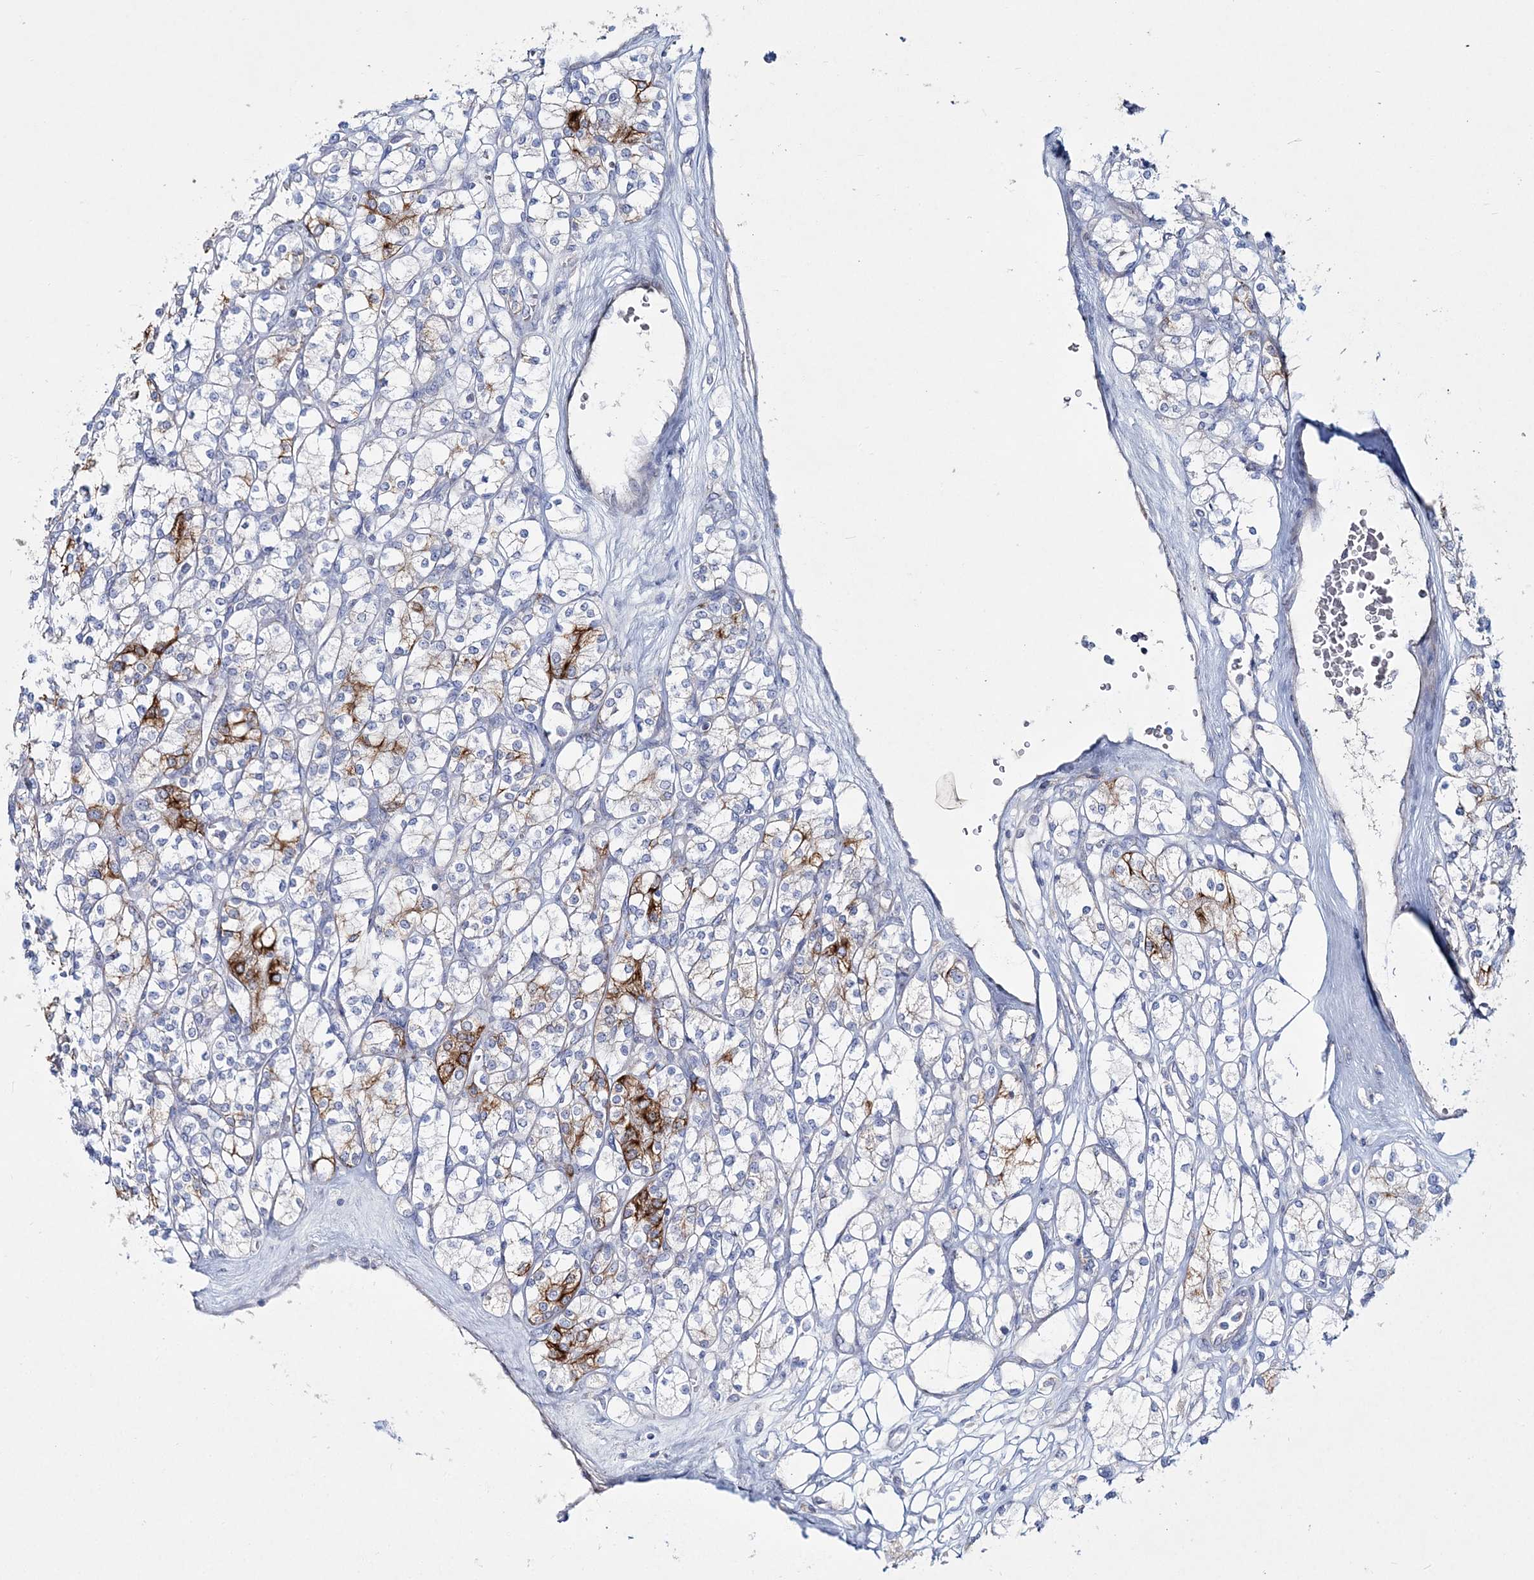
{"staining": {"intensity": "moderate", "quantity": "<25%", "location": "cytoplasmic/membranous"}, "tissue": "renal cancer", "cell_type": "Tumor cells", "image_type": "cancer", "snomed": [{"axis": "morphology", "description": "Adenocarcinoma, NOS"}, {"axis": "topography", "description": "Kidney"}], "caption": "A brown stain shows moderate cytoplasmic/membranous positivity of a protein in renal cancer tumor cells. The protein of interest is stained brown, and the nuclei are stained in blue (DAB IHC with brightfield microscopy, high magnification).", "gene": "ADGRL1", "patient": {"sex": "male", "age": 77}}